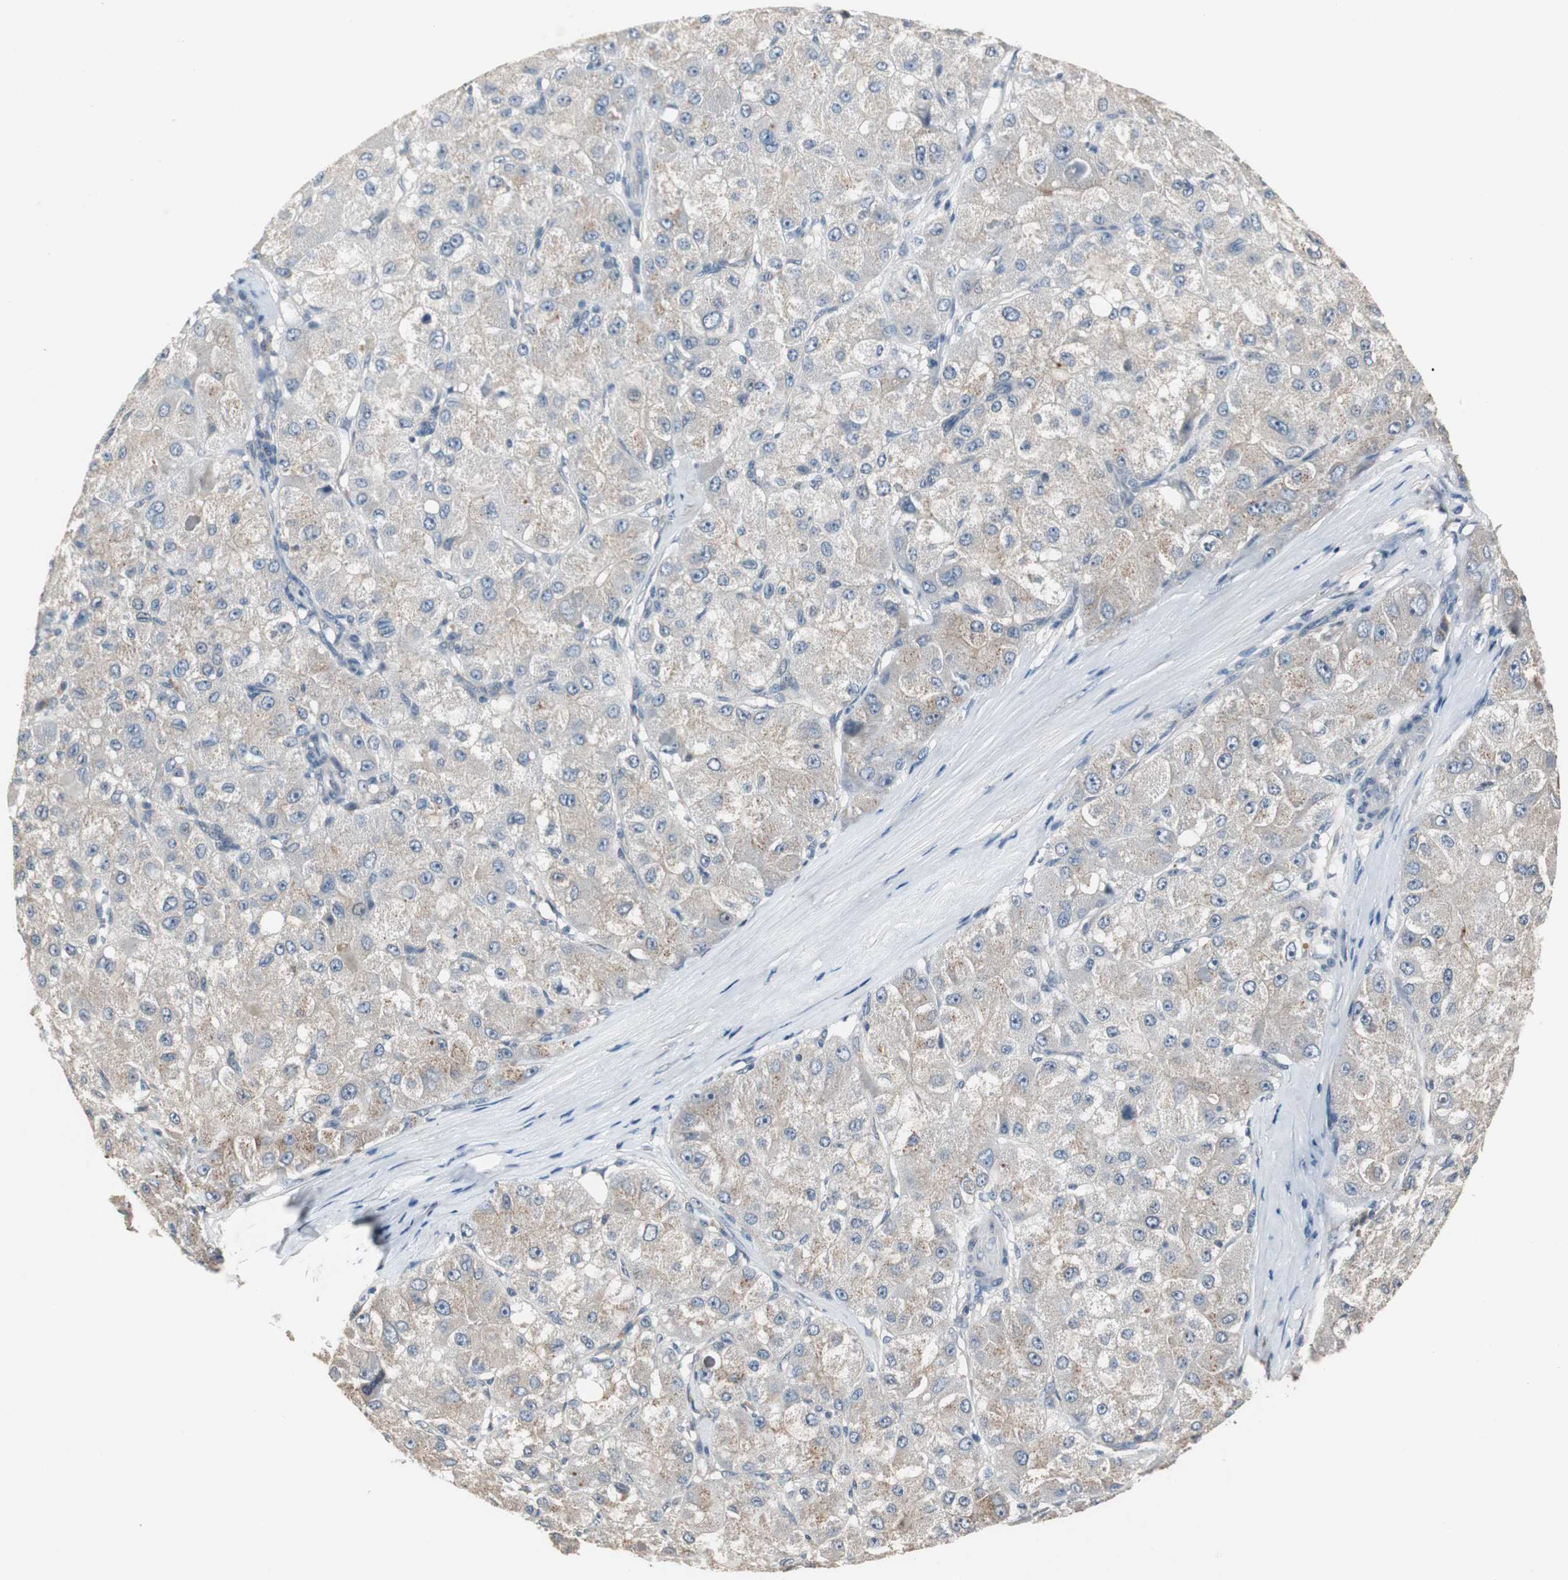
{"staining": {"intensity": "weak", "quantity": "25%-75%", "location": "cytoplasmic/membranous"}, "tissue": "liver cancer", "cell_type": "Tumor cells", "image_type": "cancer", "snomed": [{"axis": "morphology", "description": "Carcinoma, Hepatocellular, NOS"}, {"axis": "topography", "description": "Liver"}], "caption": "Immunohistochemistry (IHC) histopathology image of neoplastic tissue: human liver hepatocellular carcinoma stained using immunohistochemistry (IHC) exhibits low levels of weak protein expression localized specifically in the cytoplasmic/membranous of tumor cells, appearing as a cytoplasmic/membranous brown color.", "gene": "PTPRN2", "patient": {"sex": "male", "age": 80}}